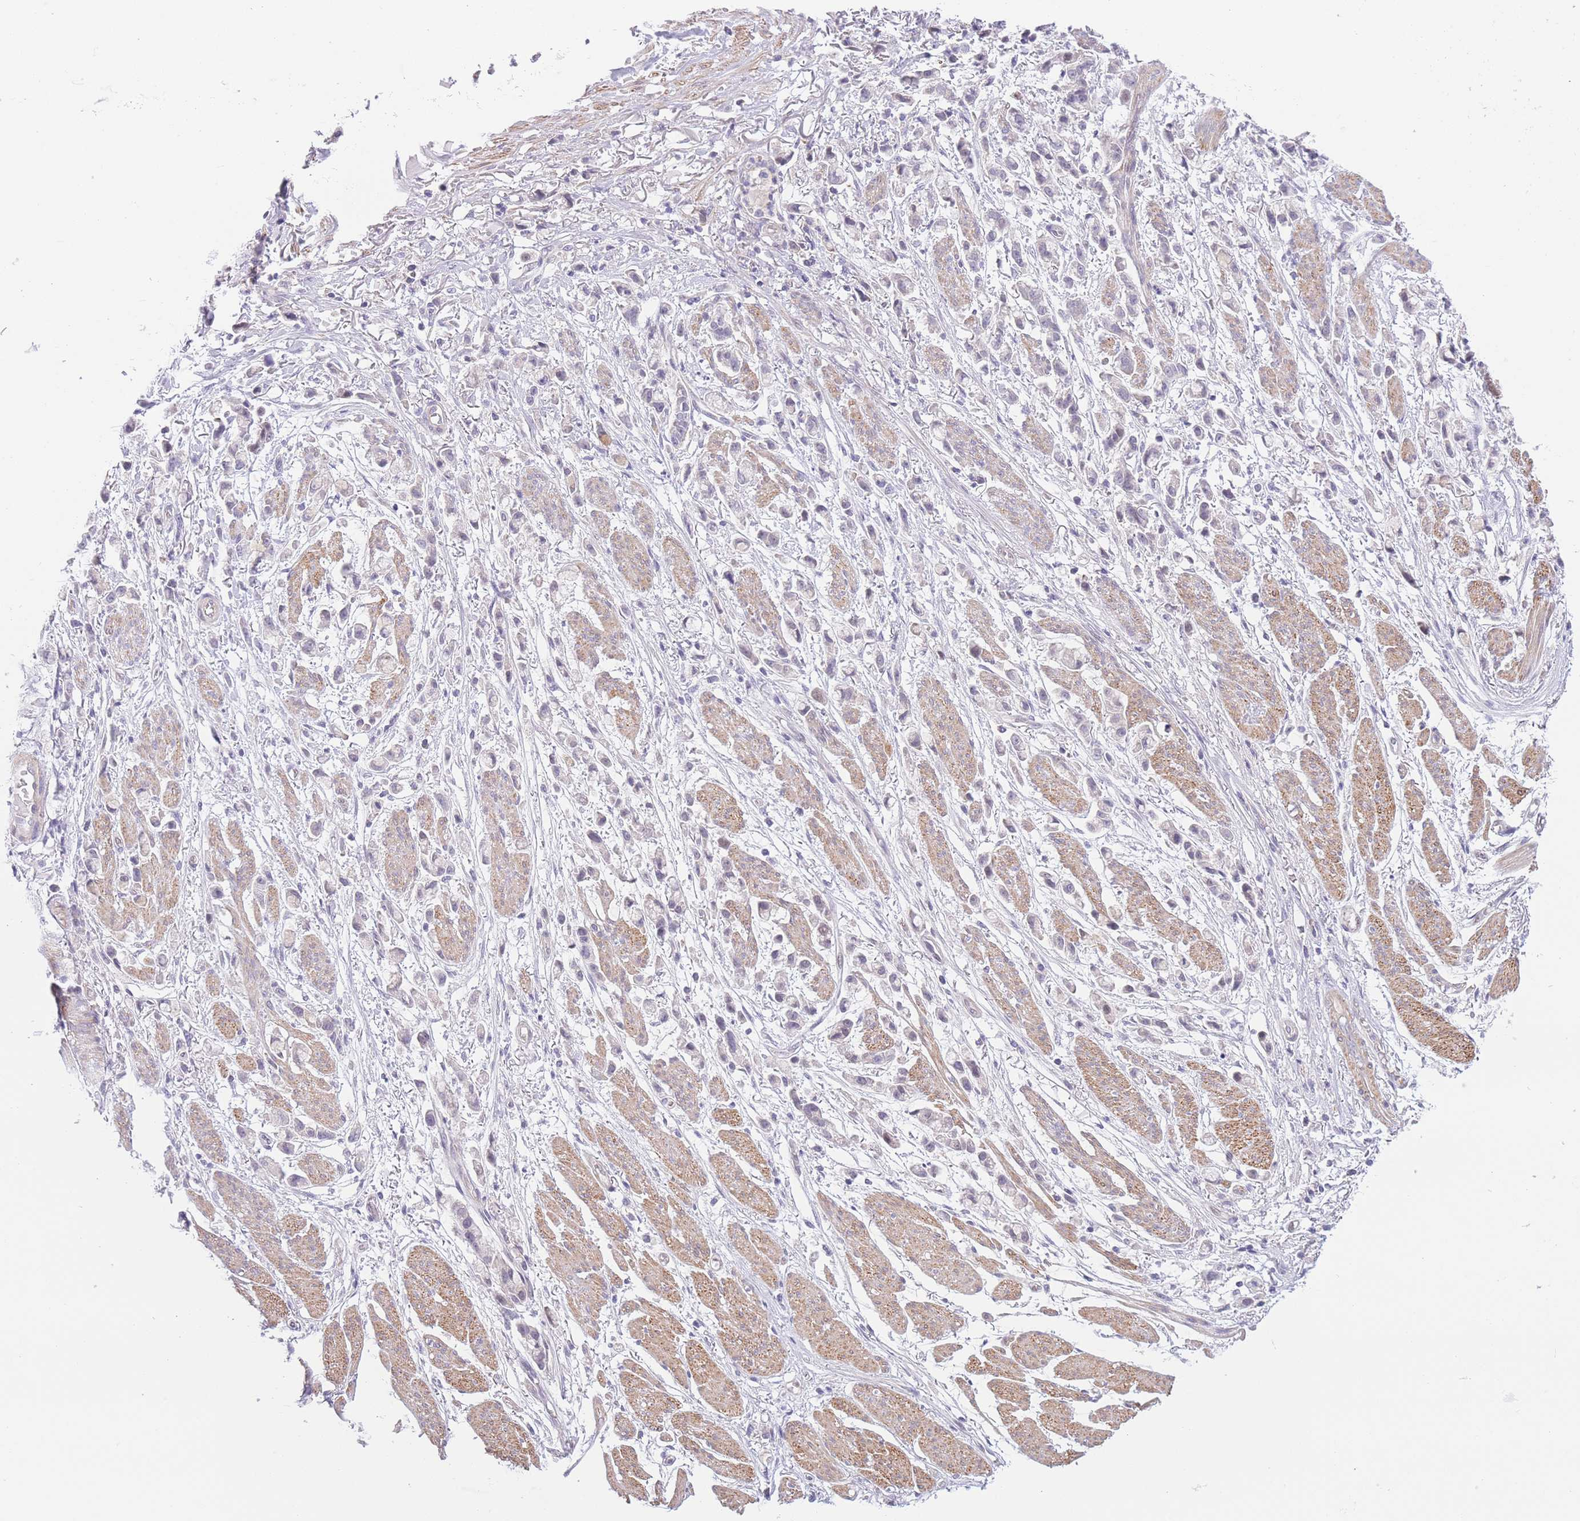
{"staining": {"intensity": "negative", "quantity": "none", "location": "none"}, "tissue": "stomach cancer", "cell_type": "Tumor cells", "image_type": "cancer", "snomed": [{"axis": "morphology", "description": "Adenocarcinoma, NOS"}, {"axis": "topography", "description": "Stomach"}], "caption": "Immunohistochemical staining of human stomach cancer (adenocarcinoma) exhibits no significant staining in tumor cells.", "gene": "C9orf152", "patient": {"sex": "female", "age": 81}}